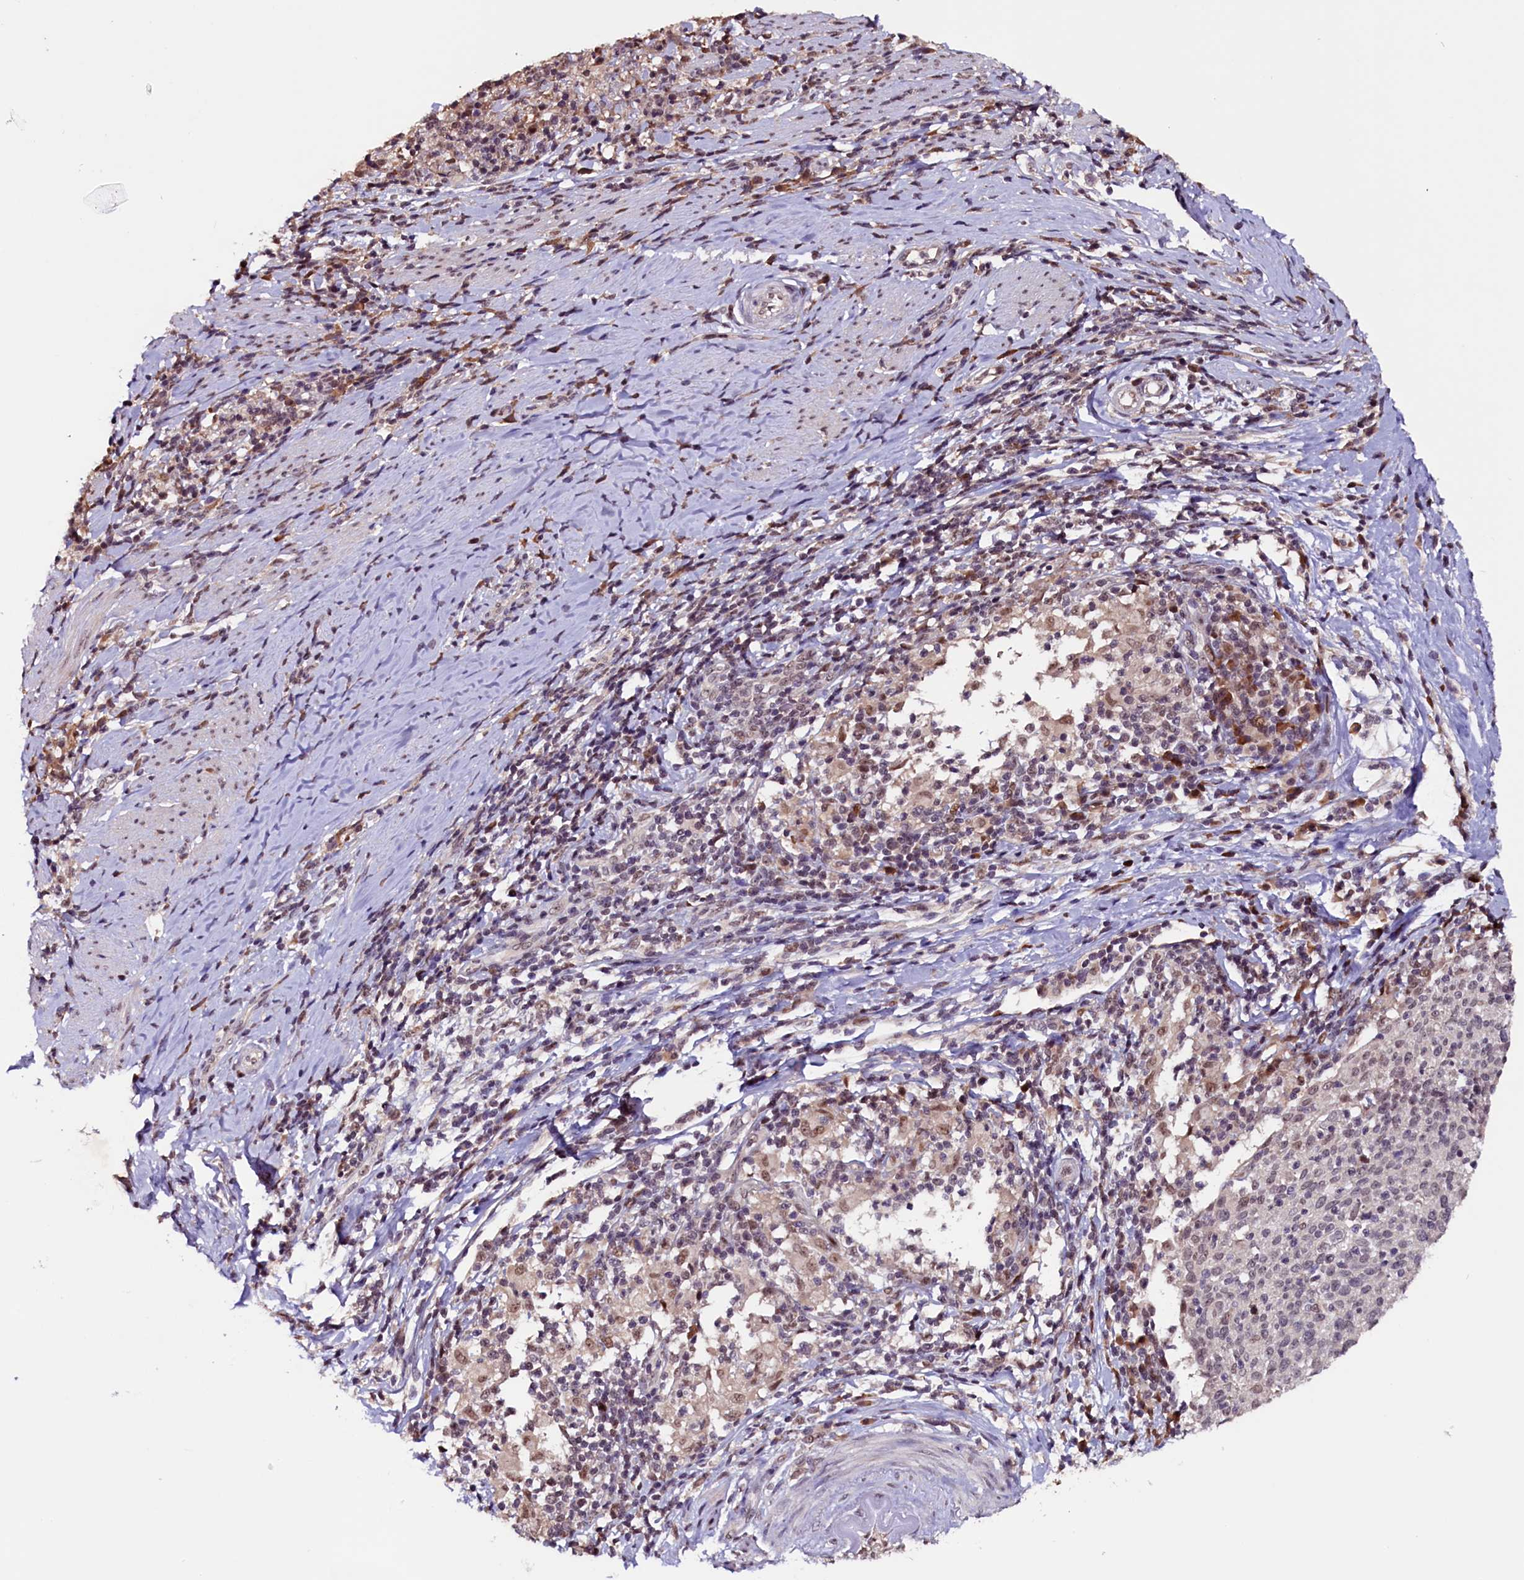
{"staining": {"intensity": "weak", "quantity": "25%-75%", "location": "nuclear"}, "tissue": "cervical cancer", "cell_type": "Tumor cells", "image_type": "cancer", "snomed": [{"axis": "morphology", "description": "Squamous cell carcinoma, NOS"}, {"axis": "topography", "description": "Cervix"}], "caption": "Tumor cells demonstrate low levels of weak nuclear expression in about 25%-75% of cells in cervical cancer (squamous cell carcinoma).", "gene": "RNMT", "patient": {"sex": "female", "age": 52}}